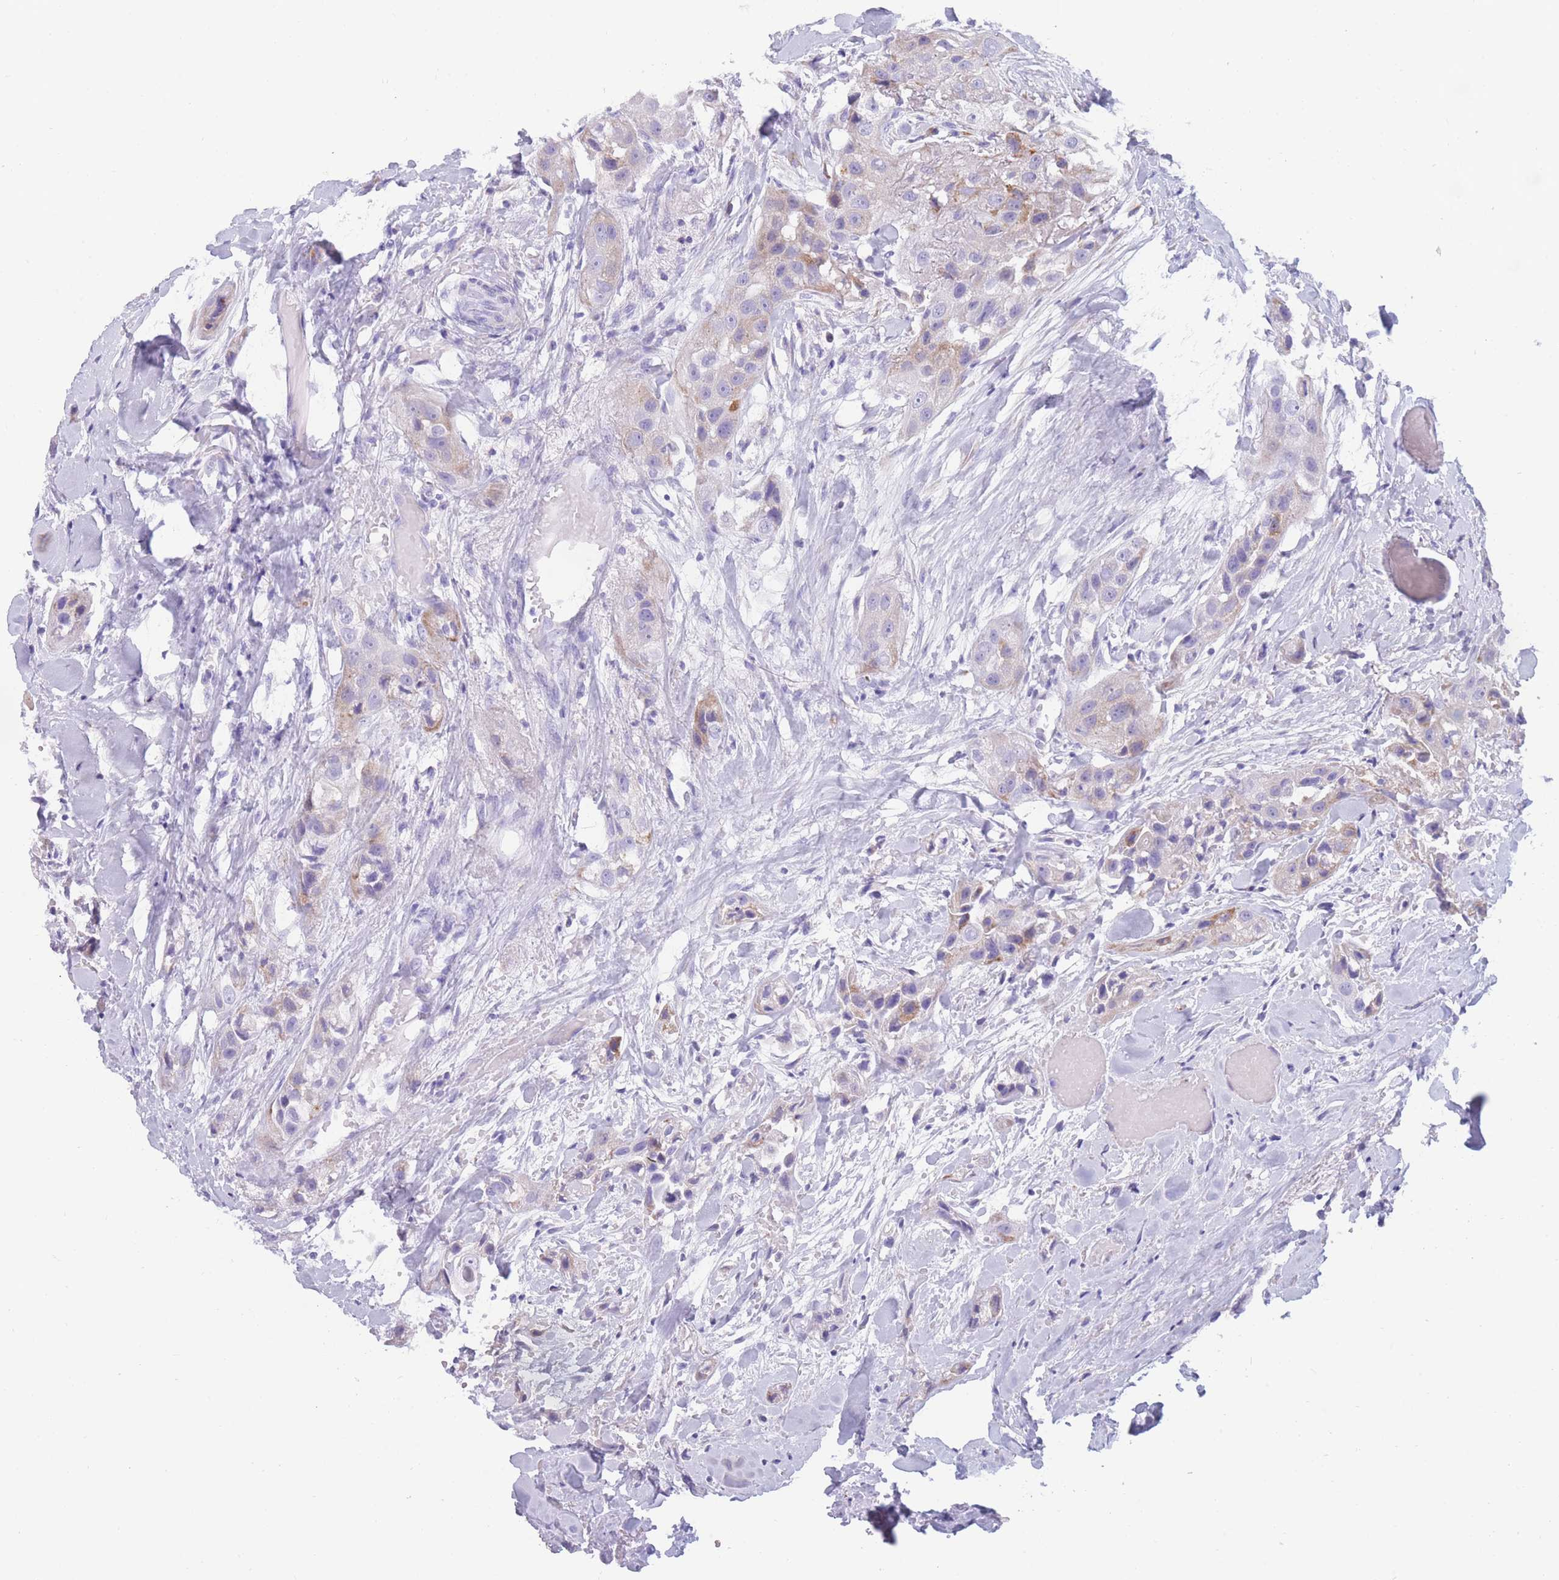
{"staining": {"intensity": "negative", "quantity": "none", "location": "none"}, "tissue": "head and neck cancer", "cell_type": "Tumor cells", "image_type": "cancer", "snomed": [{"axis": "morphology", "description": "Normal tissue, NOS"}, {"axis": "morphology", "description": "Squamous cell carcinoma, NOS"}, {"axis": "topography", "description": "Skeletal muscle"}, {"axis": "topography", "description": "Head-Neck"}], "caption": "Immunohistochemistry (IHC) histopathology image of neoplastic tissue: human squamous cell carcinoma (head and neck) stained with DAB (3,3'-diaminobenzidine) demonstrates no significant protein positivity in tumor cells.", "gene": "COL27A1", "patient": {"sex": "male", "age": 51}}